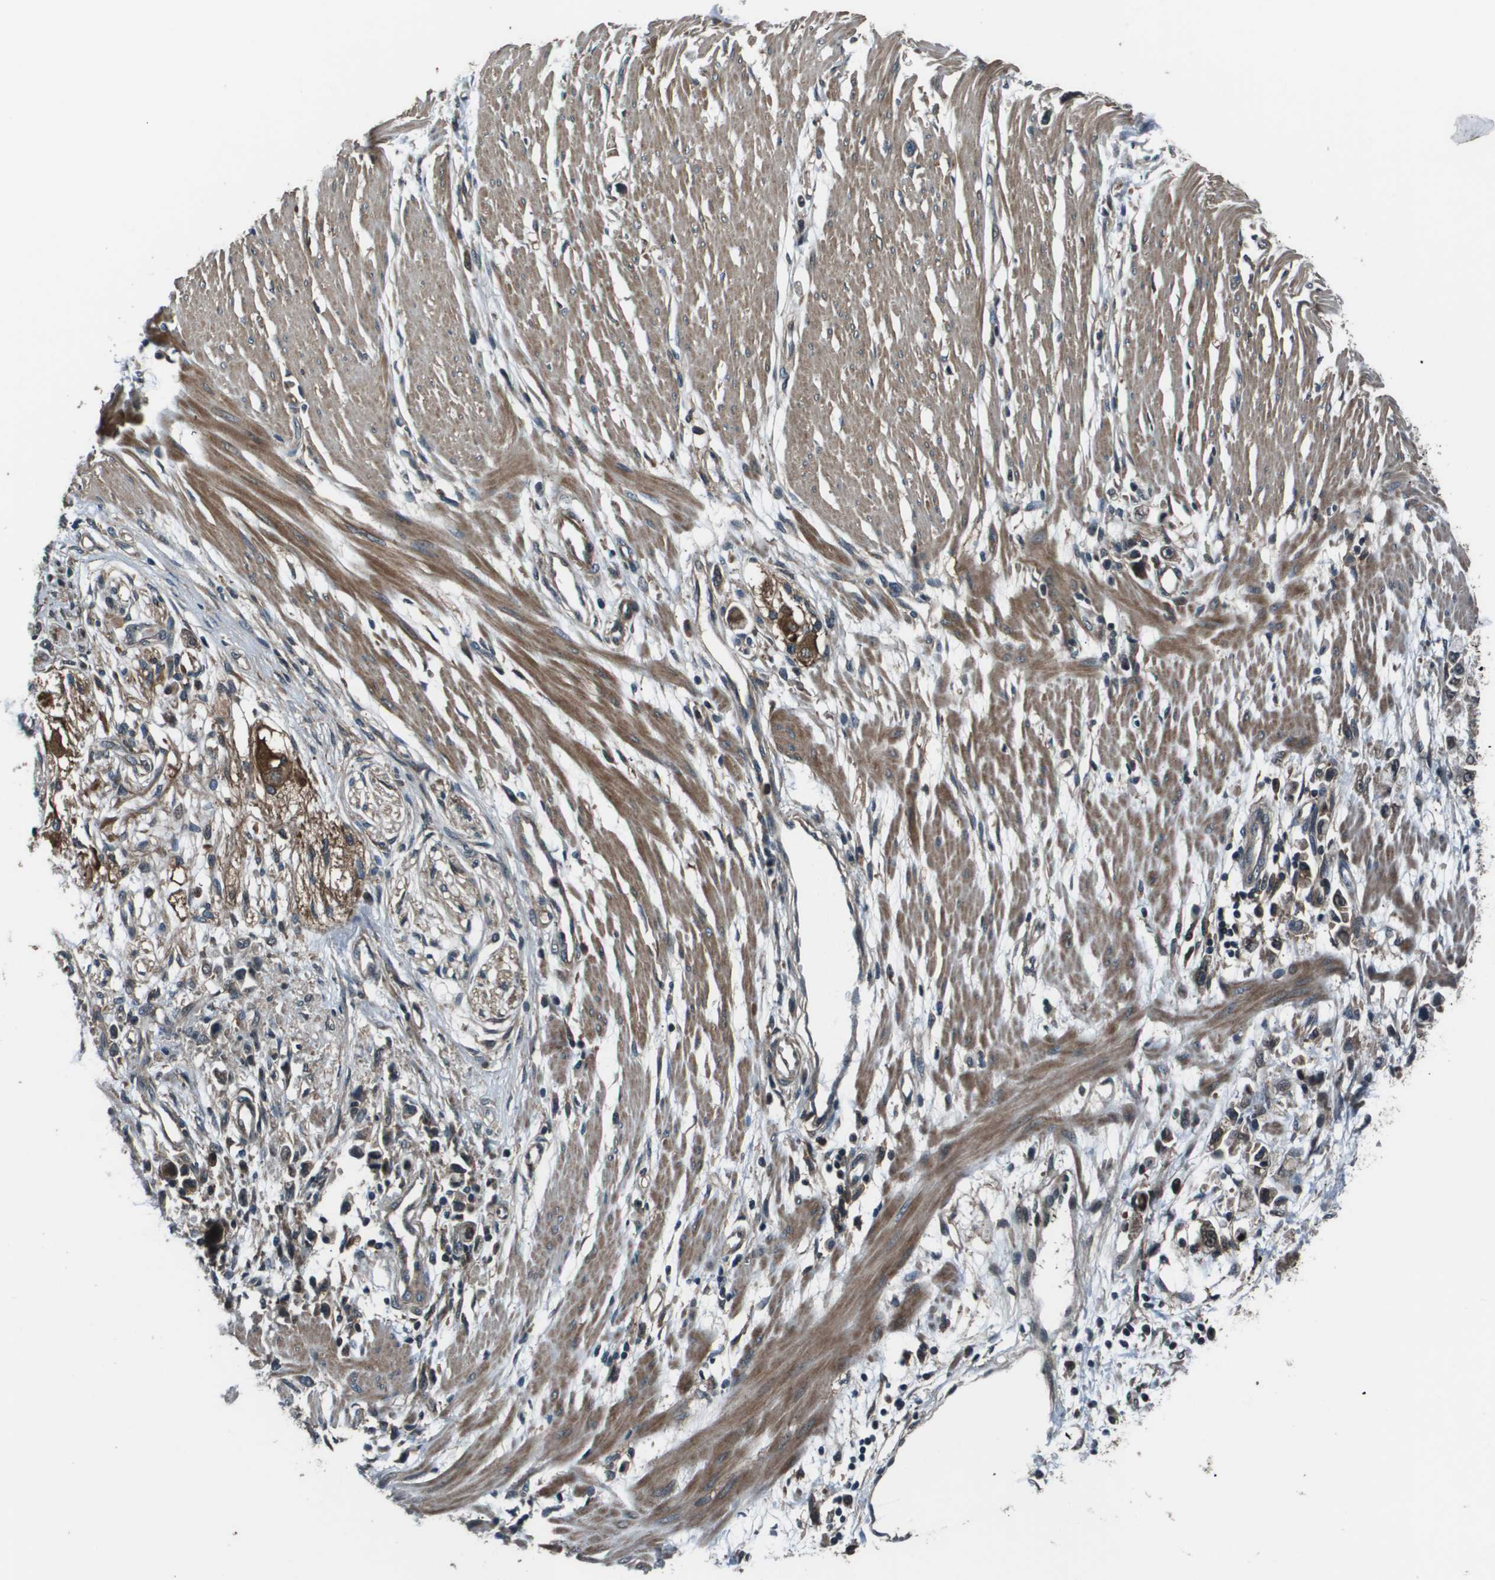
{"staining": {"intensity": "moderate", "quantity": "<25%", "location": "cytoplasmic/membranous,nuclear"}, "tissue": "stomach cancer", "cell_type": "Tumor cells", "image_type": "cancer", "snomed": [{"axis": "morphology", "description": "Adenocarcinoma, NOS"}, {"axis": "topography", "description": "Stomach"}], "caption": "A photomicrograph of adenocarcinoma (stomach) stained for a protein reveals moderate cytoplasmic/membranous and nuclear brown staining in tumor cells. The staining was performed using DAB (3,3'-diaminobenzidine) to visualize the protein expression in brown, while the nuclei were stained in blue with hematoxylin (Magnification: 20x).", "gene": "ARHGEF11", "patient": {"sex": "female", "age": 59}}